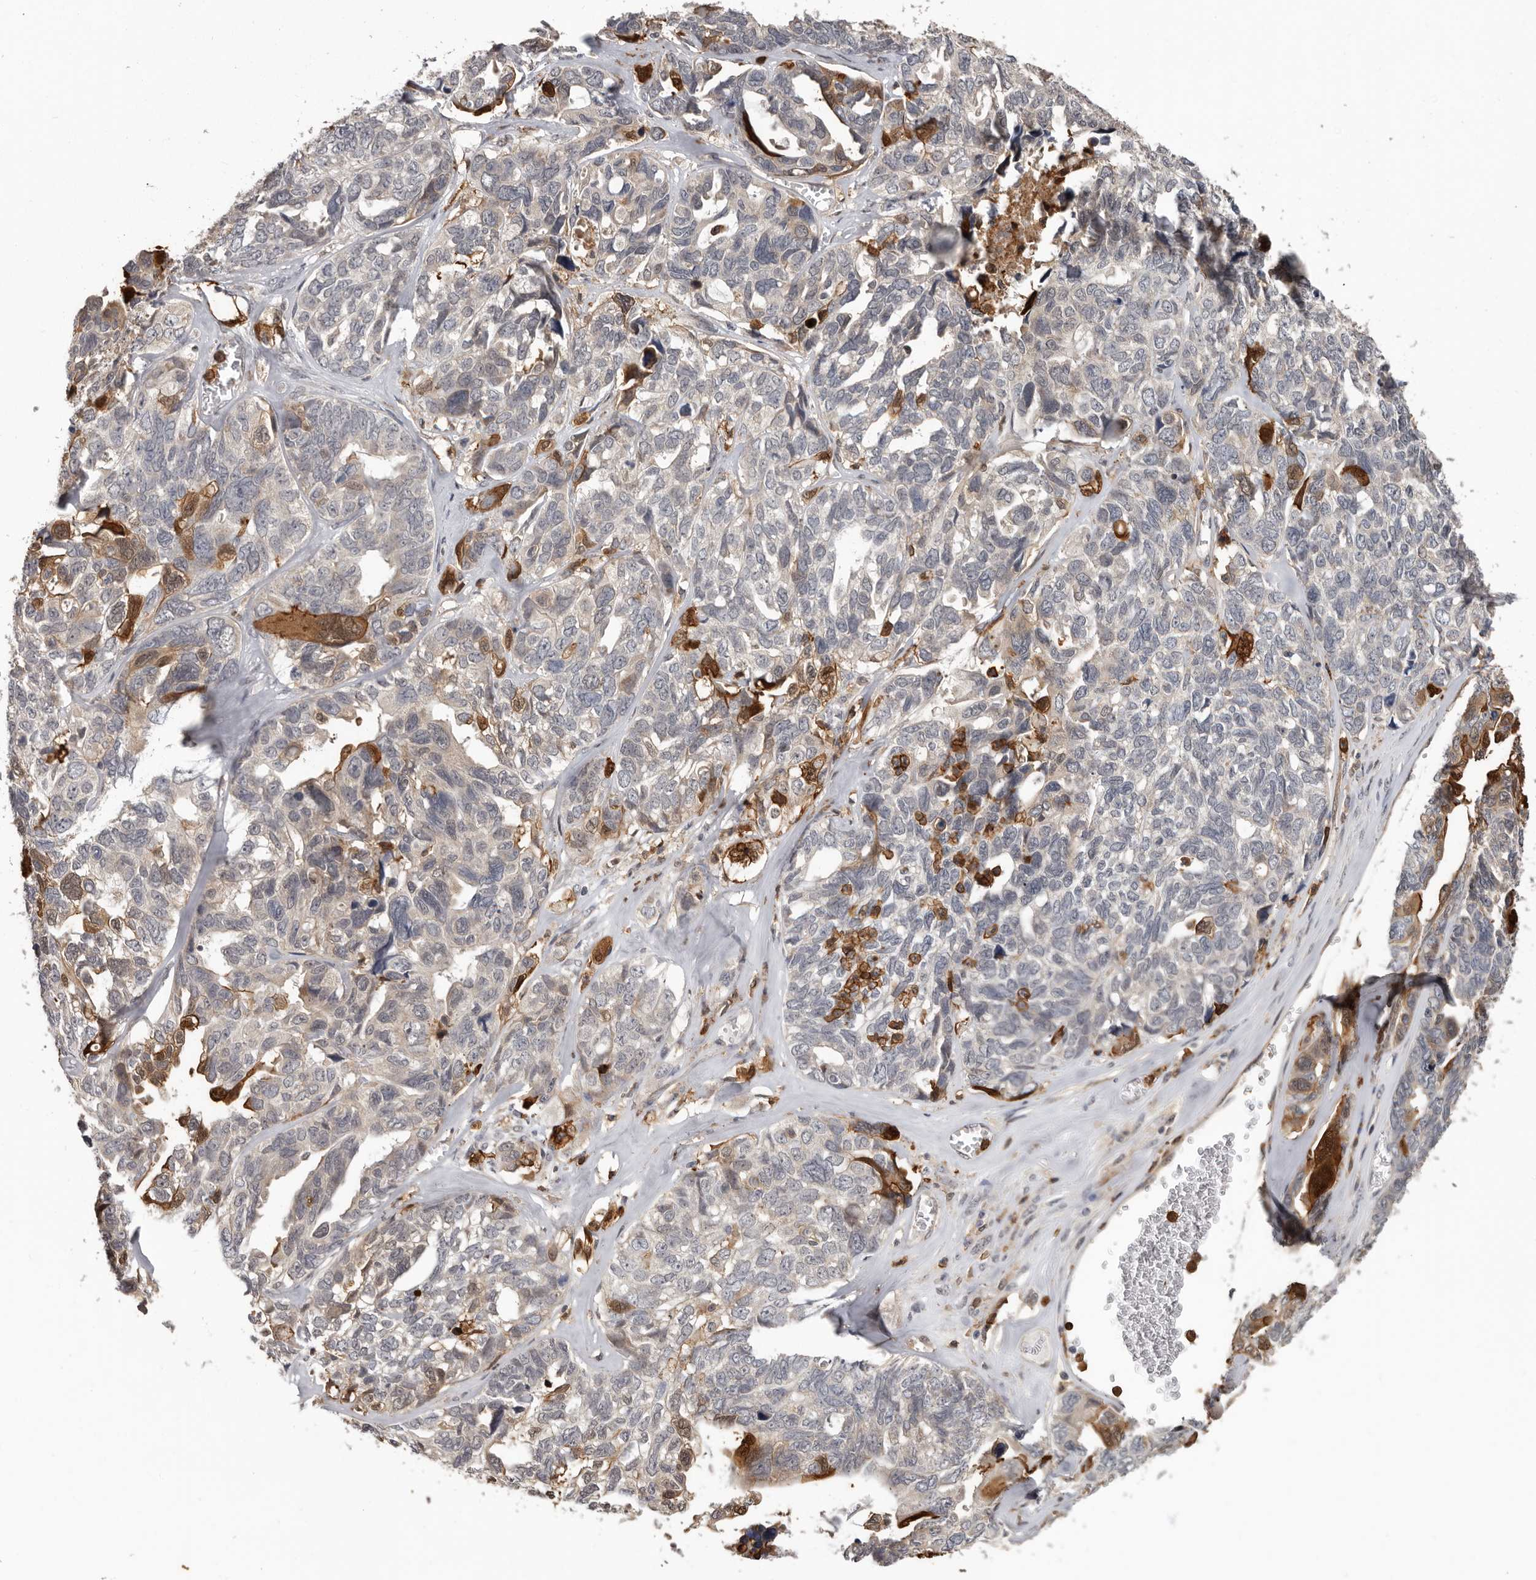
{"staining": {"intensity": "moderate", "quantity": "<25%", "location": "cytoplasmic/membranous"}, "tissue": "ovarian cancer", "cell_type": "Tumor cells", "image_type": "cancer", "snomed": [{"axis": "morphology", "description": "Cystadenocarcinoma, serous, NOS"}, {"axis": "topography", "description": "Ovary"}], "caption": "Moderate cytoplasmic/membranous staining for a protein is identified in approximately <25% of tumor cells of serous cystadenocarcinoma (ovarian) using immunohistochemistry (IHC).", "gene": "PRR12", "patient": {"sex": "female", "age": 79}}